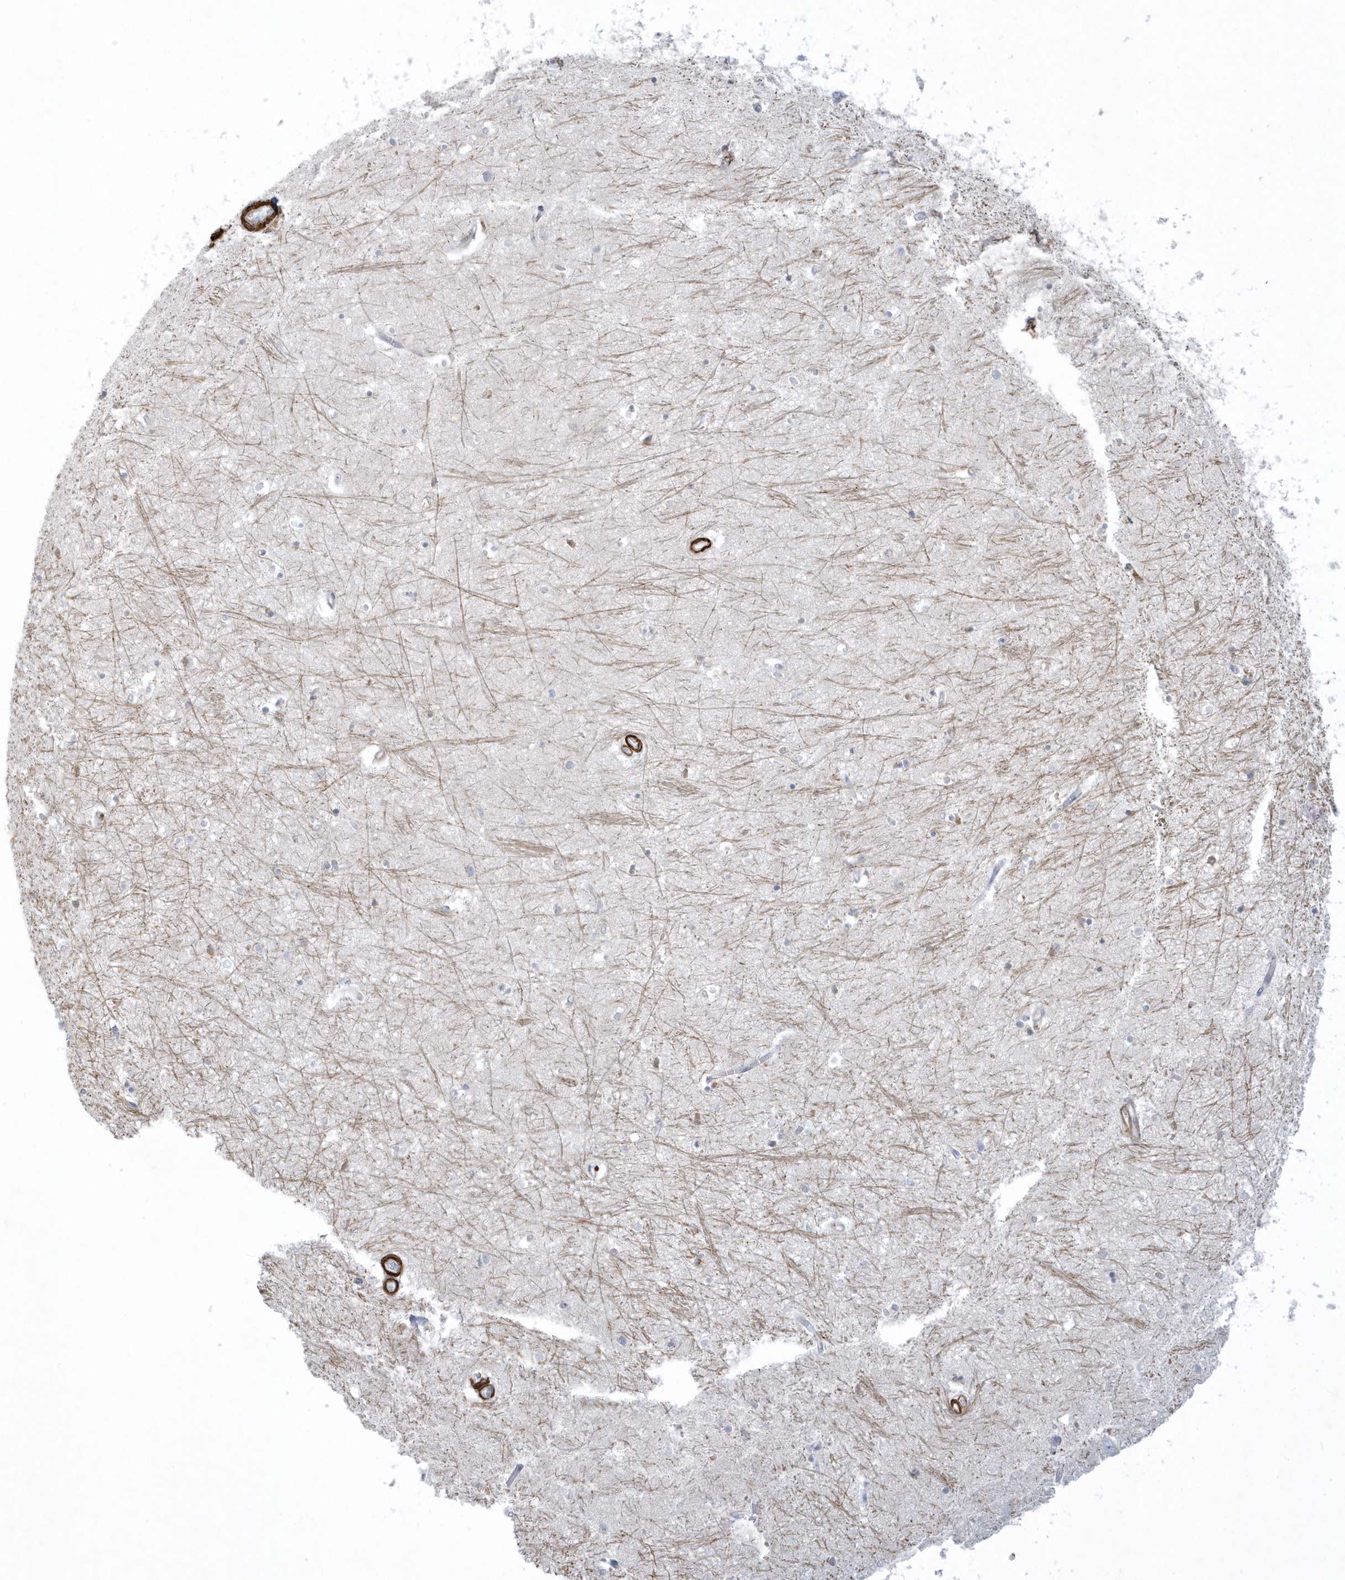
{"staining": {"intensity": "negative", "quantity": "none", "location": "none"}, "tissue": "hippocampus", "cell_type": "Glial cells", "image_type": "normal", "snomed": [{"axis": "morphology", "description": "Normal tissue, NOS"}, {"axis": "topography", "description": "Hippocampus"}], "caption": "Immunohistochemistry (IHC) micrograph of normal hippocampus: human hippocampus stained with DAB reveals no significant protein staining in glial cells. (DAB (3,3'-diaminobenzidine) IHC with hematoxylin counter stain).", "gene": "THADA", "patient": {"sex": "female", "age": 64}}